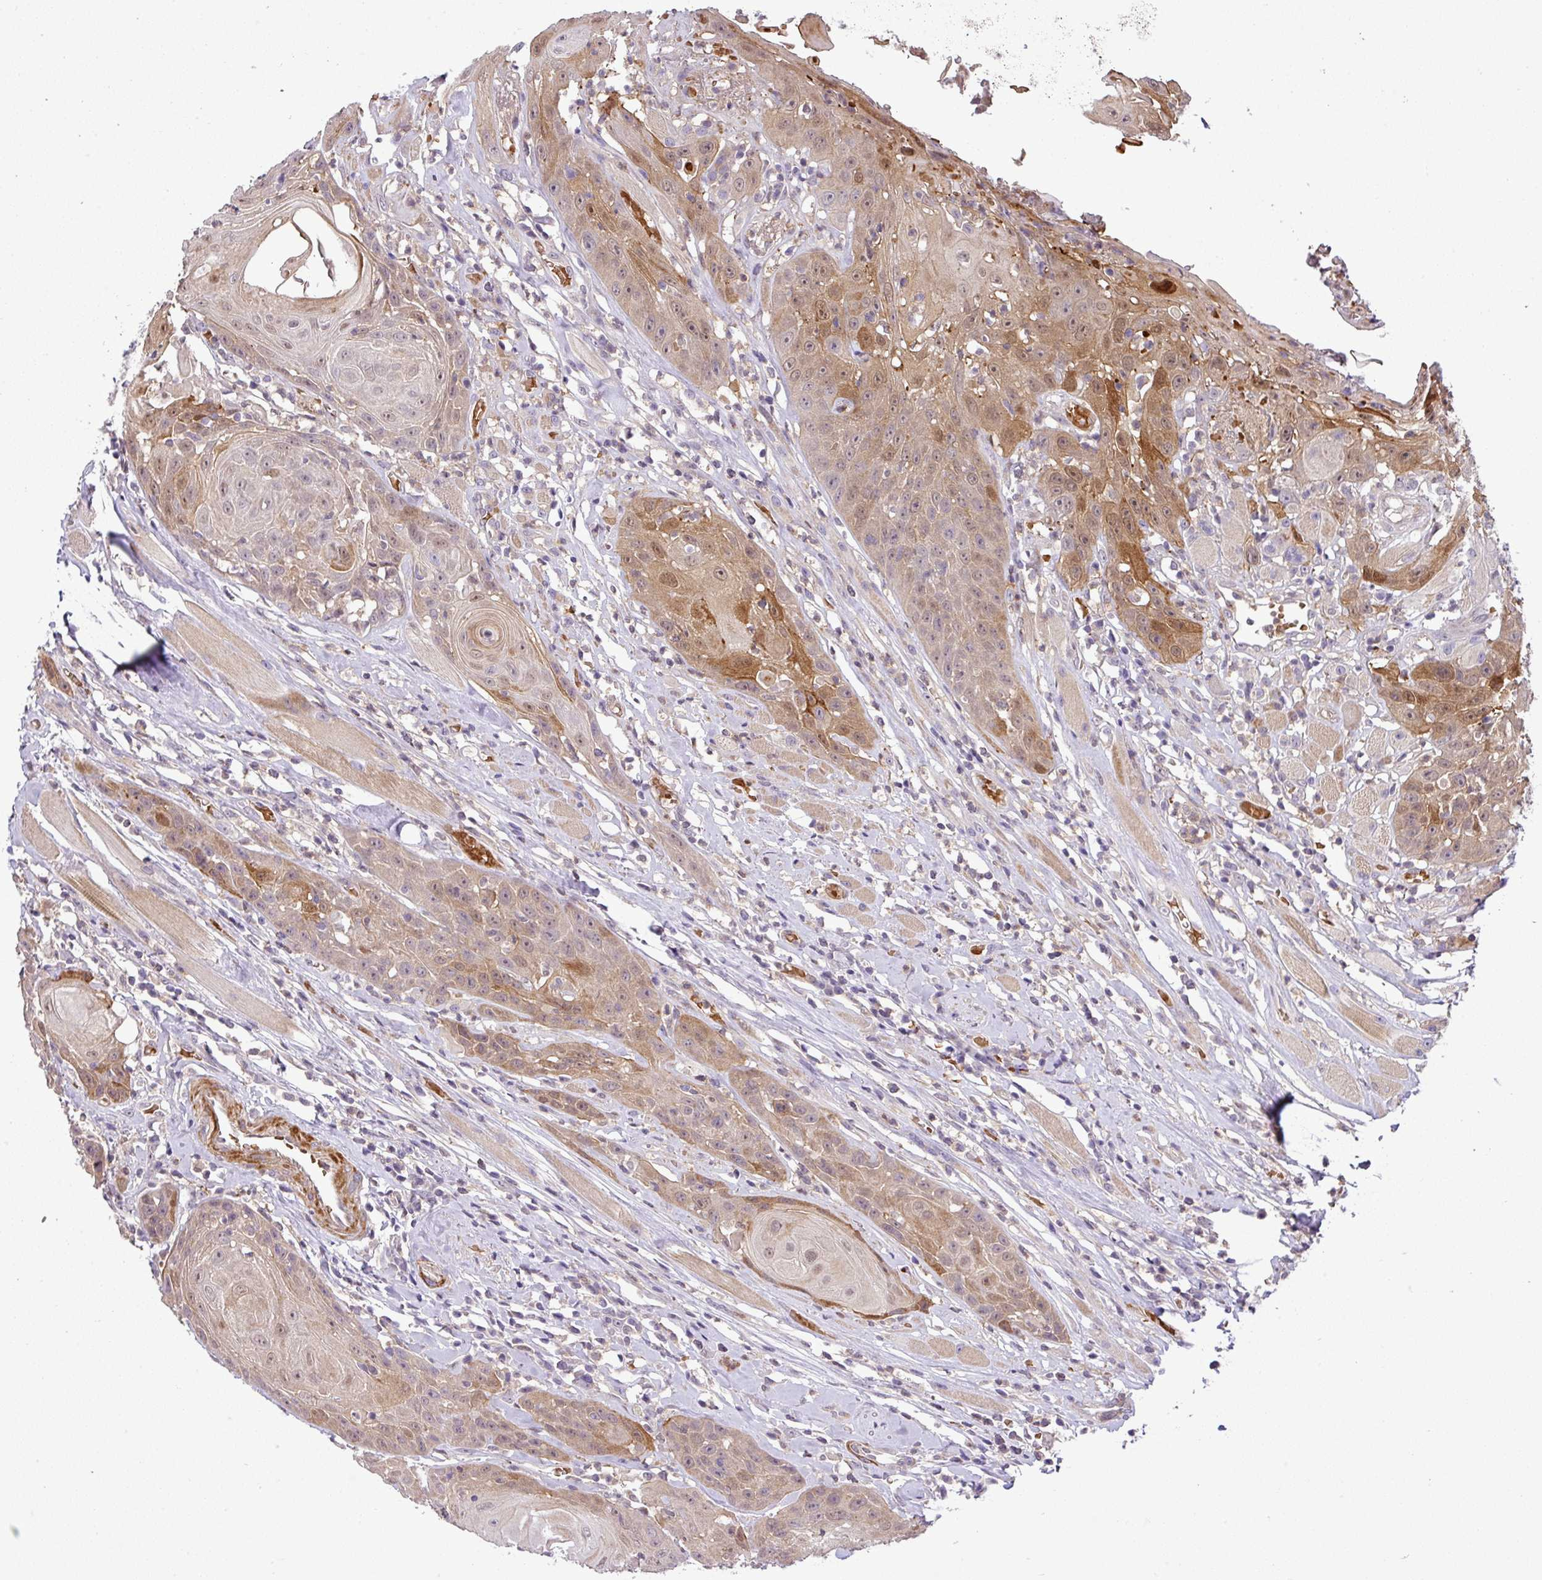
{"staining": {"intensity": "moderate", "quantity": ">75%", "location": "cytoplasmic/membranous,nuclear"}, "tissue": "head and neck cancer", "cell_type": "Tumor cells", "image_type": "cancer", "snomed": [{"axis": "morphology", "description": "Squamous cell carcinoma, NOS"}, {"axis": "topography", "description": "Head-Neck"}], "caption": "Squamous cell carcinoma (head and neck) stained with IHC reveals moderate cytoplasmic/membranous and nuclear positivity in approximately >75% of tumor cells.", "gene": "NBEAL2", "patient": {"sex": "female", "age": 59}}